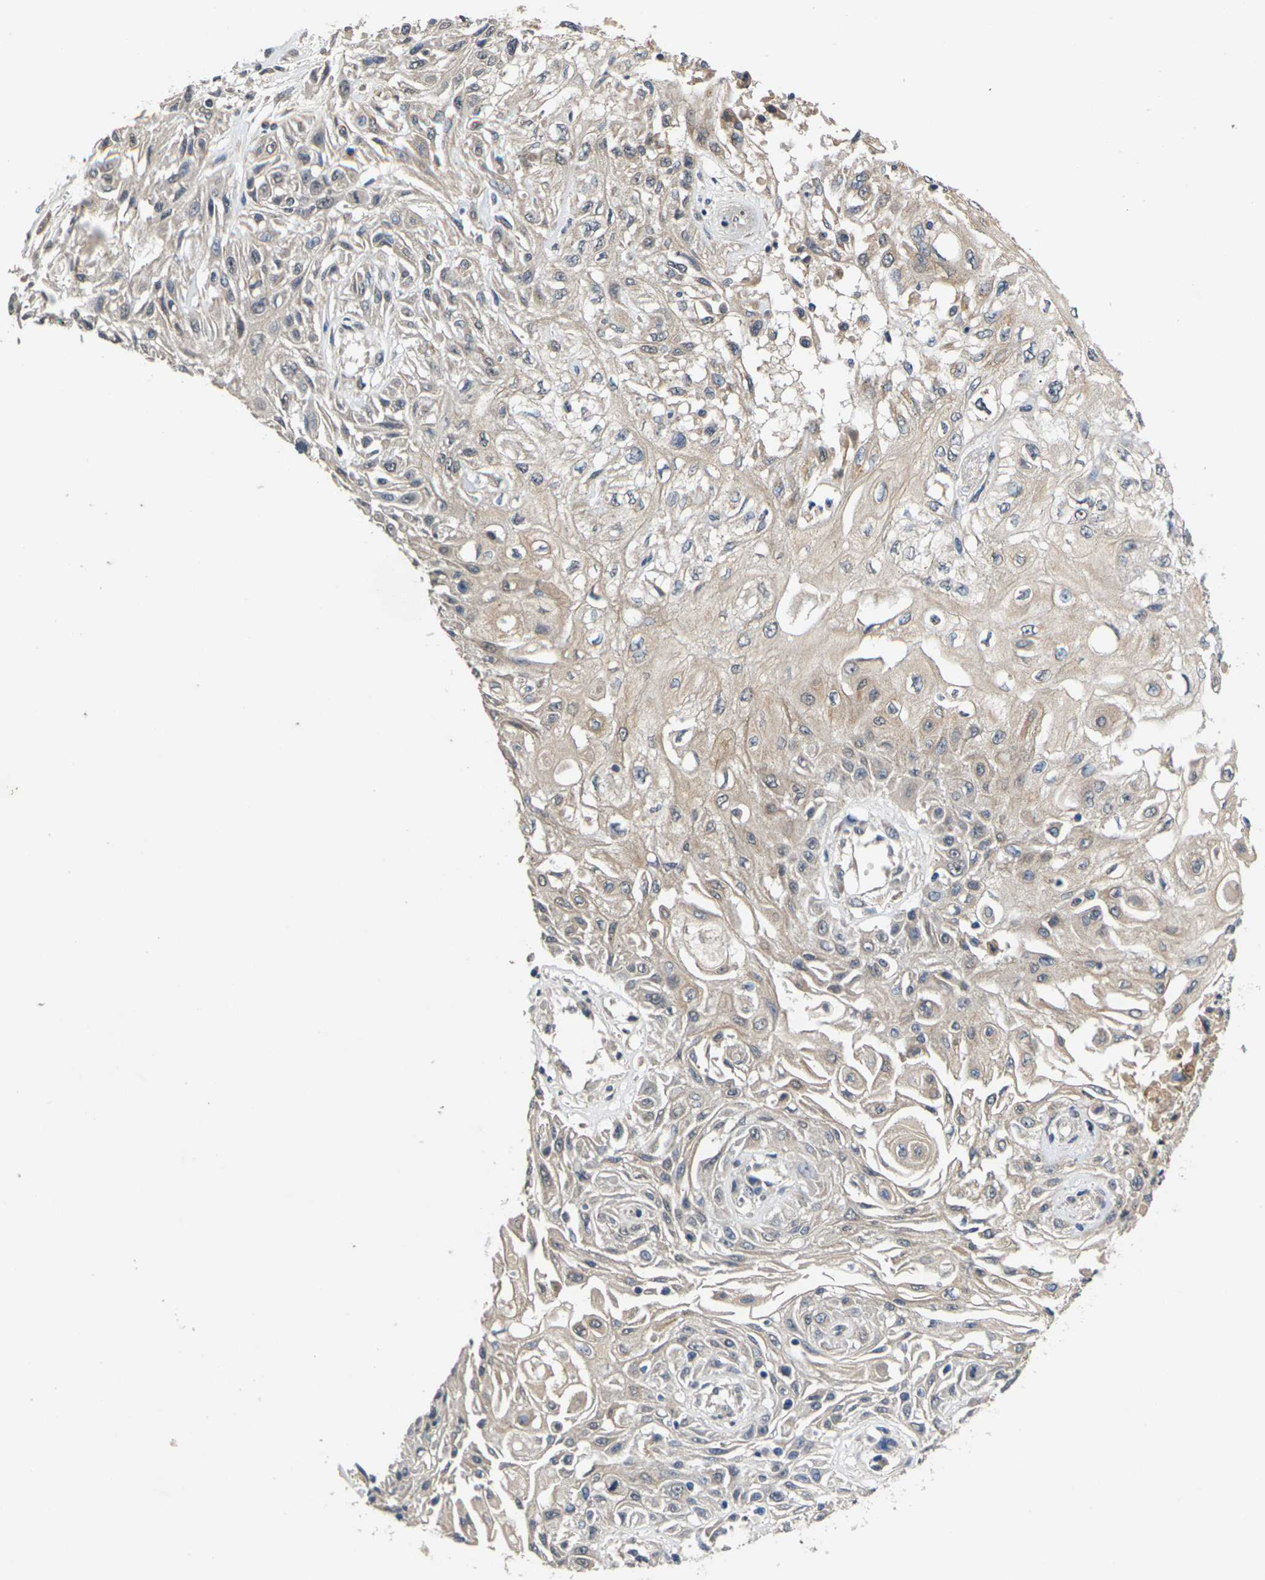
{"staining": {"intensity": "weak", "quantity": ">75%", "location": "cytoplasmic/membranous"}, "tissue": "skin cancer", "cell_type": "Tumor cells", "image_type": "cancer", "snomed": [{"axis": "morphology", "description": "Squamous cell carcinoma, NOS"}, {"axis": "topography", "description": "Skin"}], "caption": "There is low levels of weak cytoplasmic/membranous positivity in tumor cells of squamous cell carcinoma (skin), as demonstrated by immunohistochemical staining (brown color).", "gene": "SLC2A2", "patient": {"sex": "male", "age": 75}}